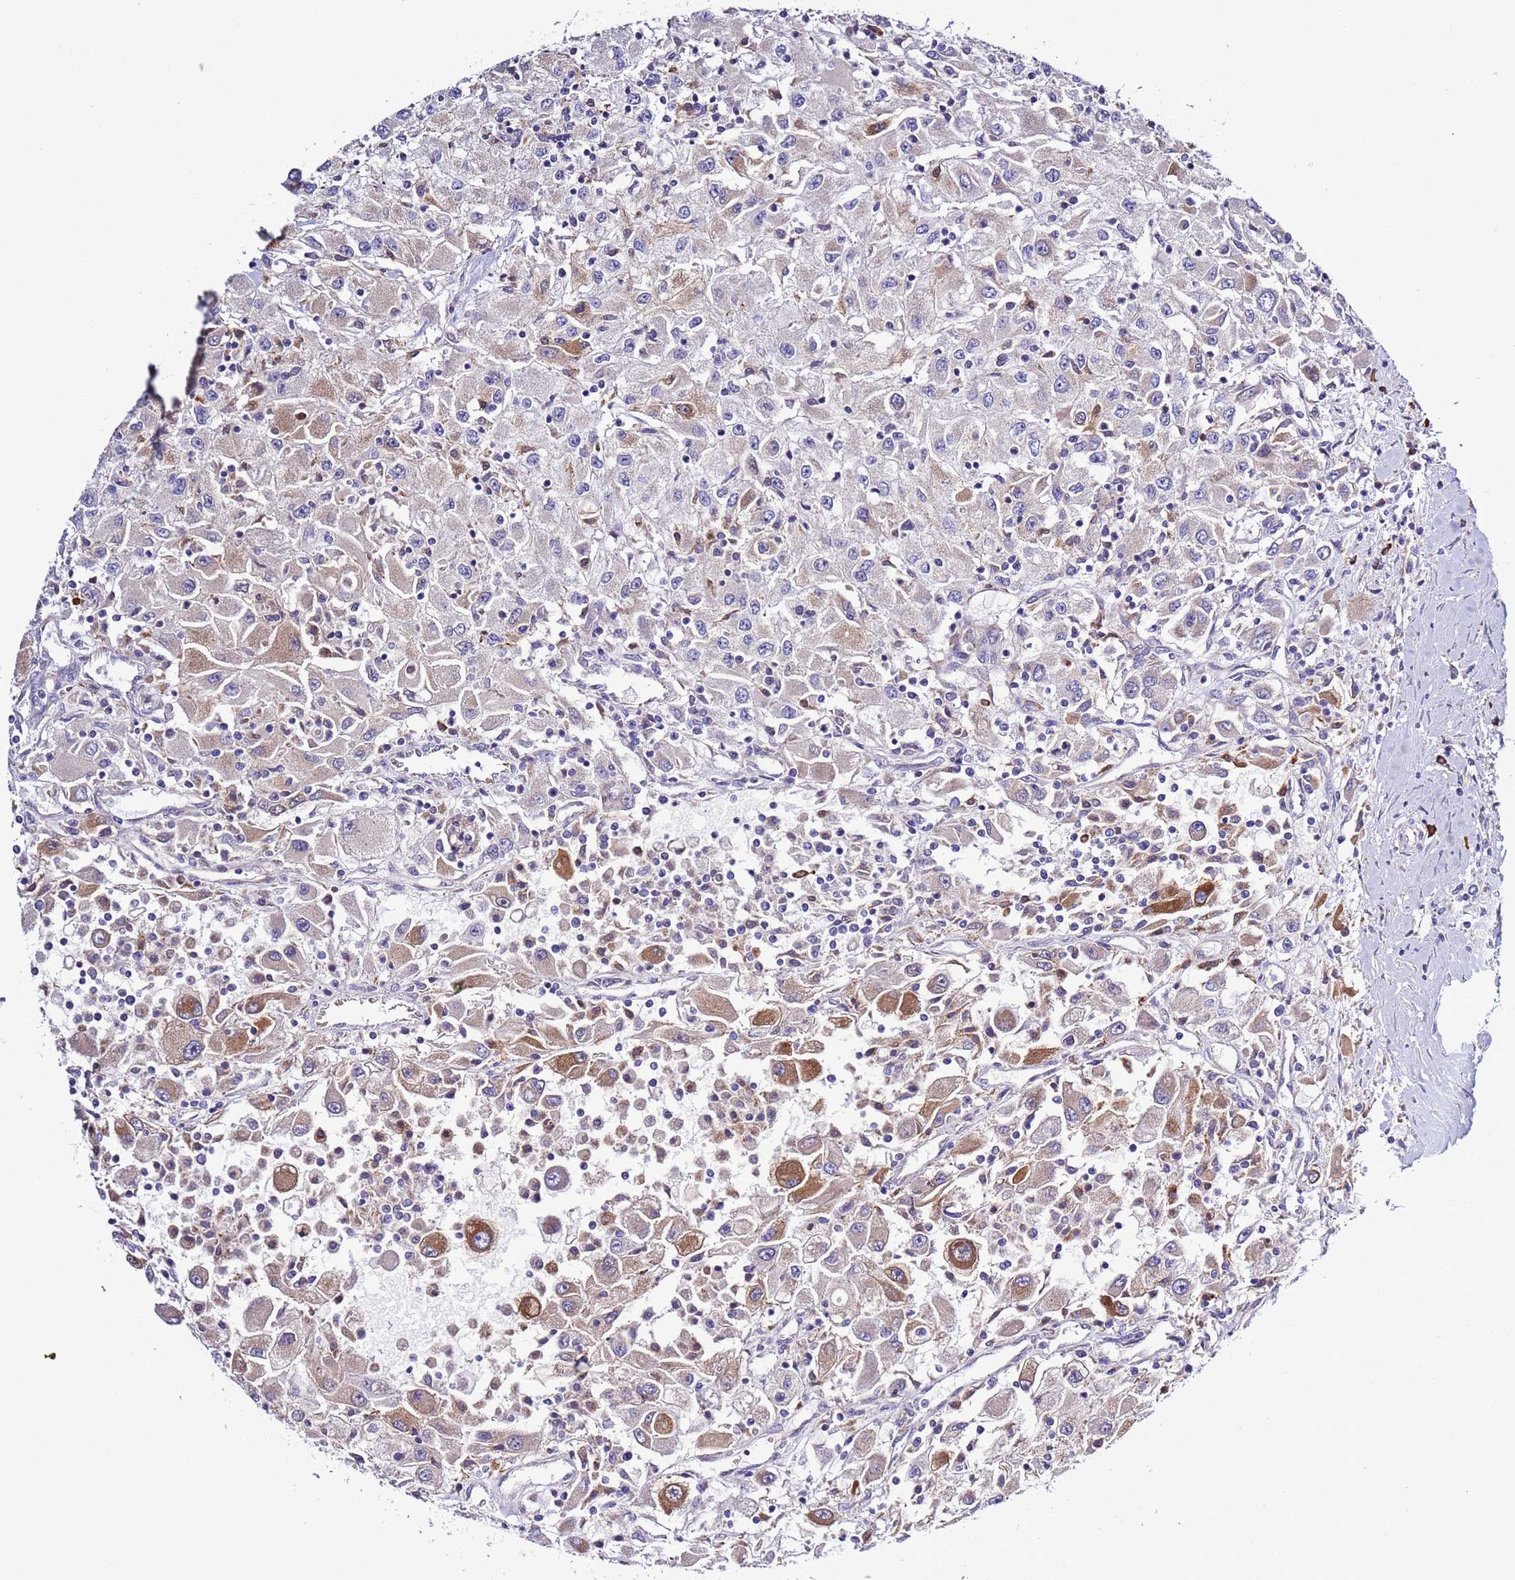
{"staining": {"intensity": "moderate", "quantity": "<25%", "location": "cytoplasmic/membranous"}, "tissue": "renal cancer", "cell_type": "Tumor cells", "image_type": "cancer", "snomed": [{"axis": "morphology", "description": "Adenocarcinoma, NOS"}, {"axis": "topography", "description": "Kidney"}], "caption": "Moderate cytoplasmic/membranous staining is seen in approximately <25% of tumor cells in renal adenocarcinoma.", "gene": "SPCS1", "patient": {"sex": "female", "age": 67}}